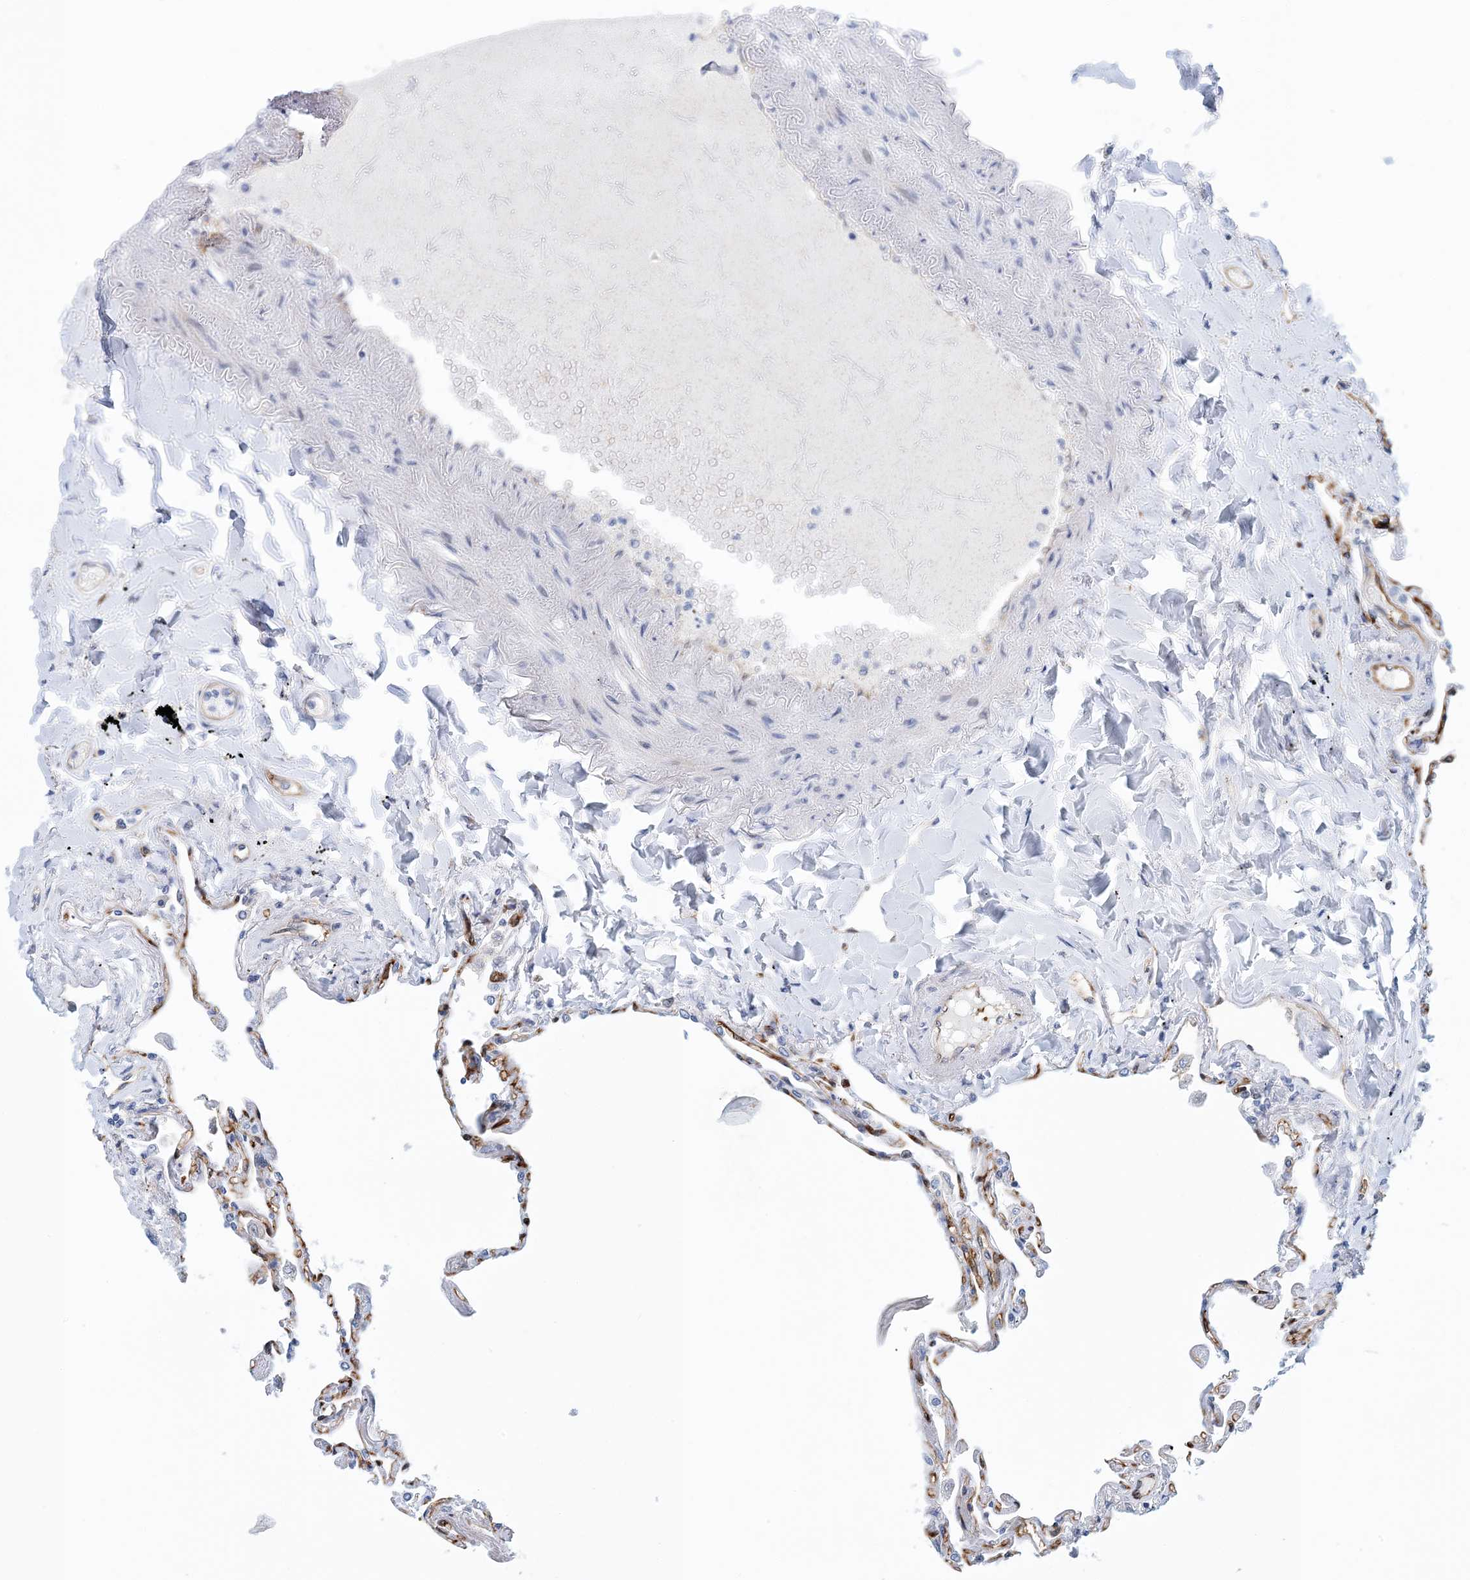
{"staining": {"intensity": "negative", "quantity": "none", "location": "none"}, "tissue": "lung", "cell_type": "Alveolar cells", "image_type": "normal", "snomed": [{"axis": "morphology", "description": "Normal tissue, NOS"}, {"axis": "topography", "description": "Lung"}], "caption": "A photomicrograph of lung stained for a protein shows no brown staining in alveolar cells. (Brightfield microscopy of DAB (3,3'-diaminobenzidine) immunohistochemistry (IHC) at high magnification).", "gene": "PCDHA2", "patient": {"sex": "female", "age": 67}}